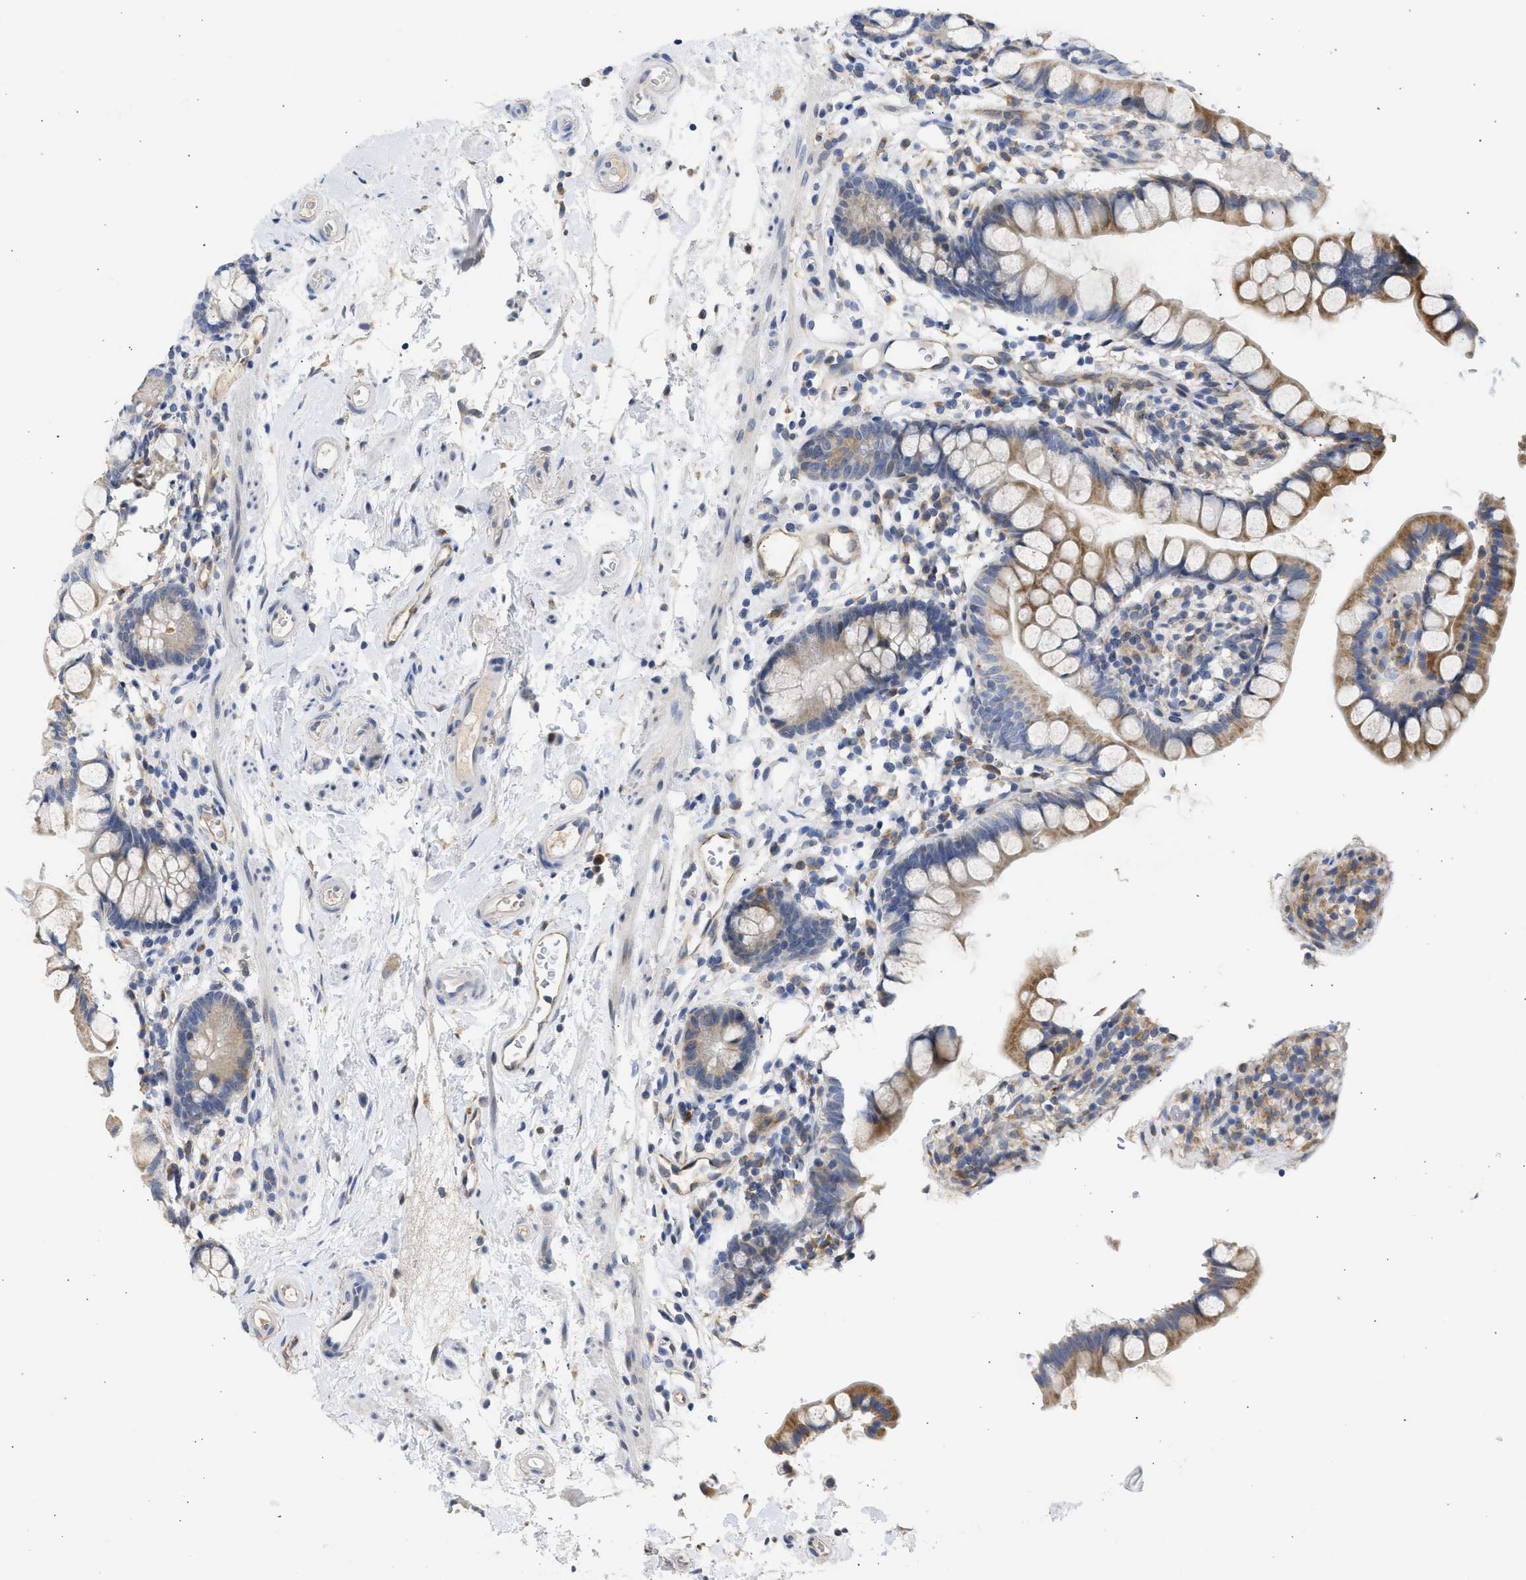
{"staining": {"intensity": "moderate", "quantity": "25%-75%", "location": "cytoplasmic/membranous"}, "tissue": "small intestine", "cell_type": "Glandular cells", "image_type": "normal", "snomed": [{"axis": "morphology", "description": "Normal tissue, NOS"}, {"axis": "topography", "description": "Small intestine"}], "caption": "Protein positivity by IHC displays moderate cytoplasmic/membranous staining in approximately 25%-75% of glandular cells in normal small intestine. (IHC, brightfield microscopy, high magnification).", "gene": "TMED1", "patient": {"sex": "female", "age": 84}}